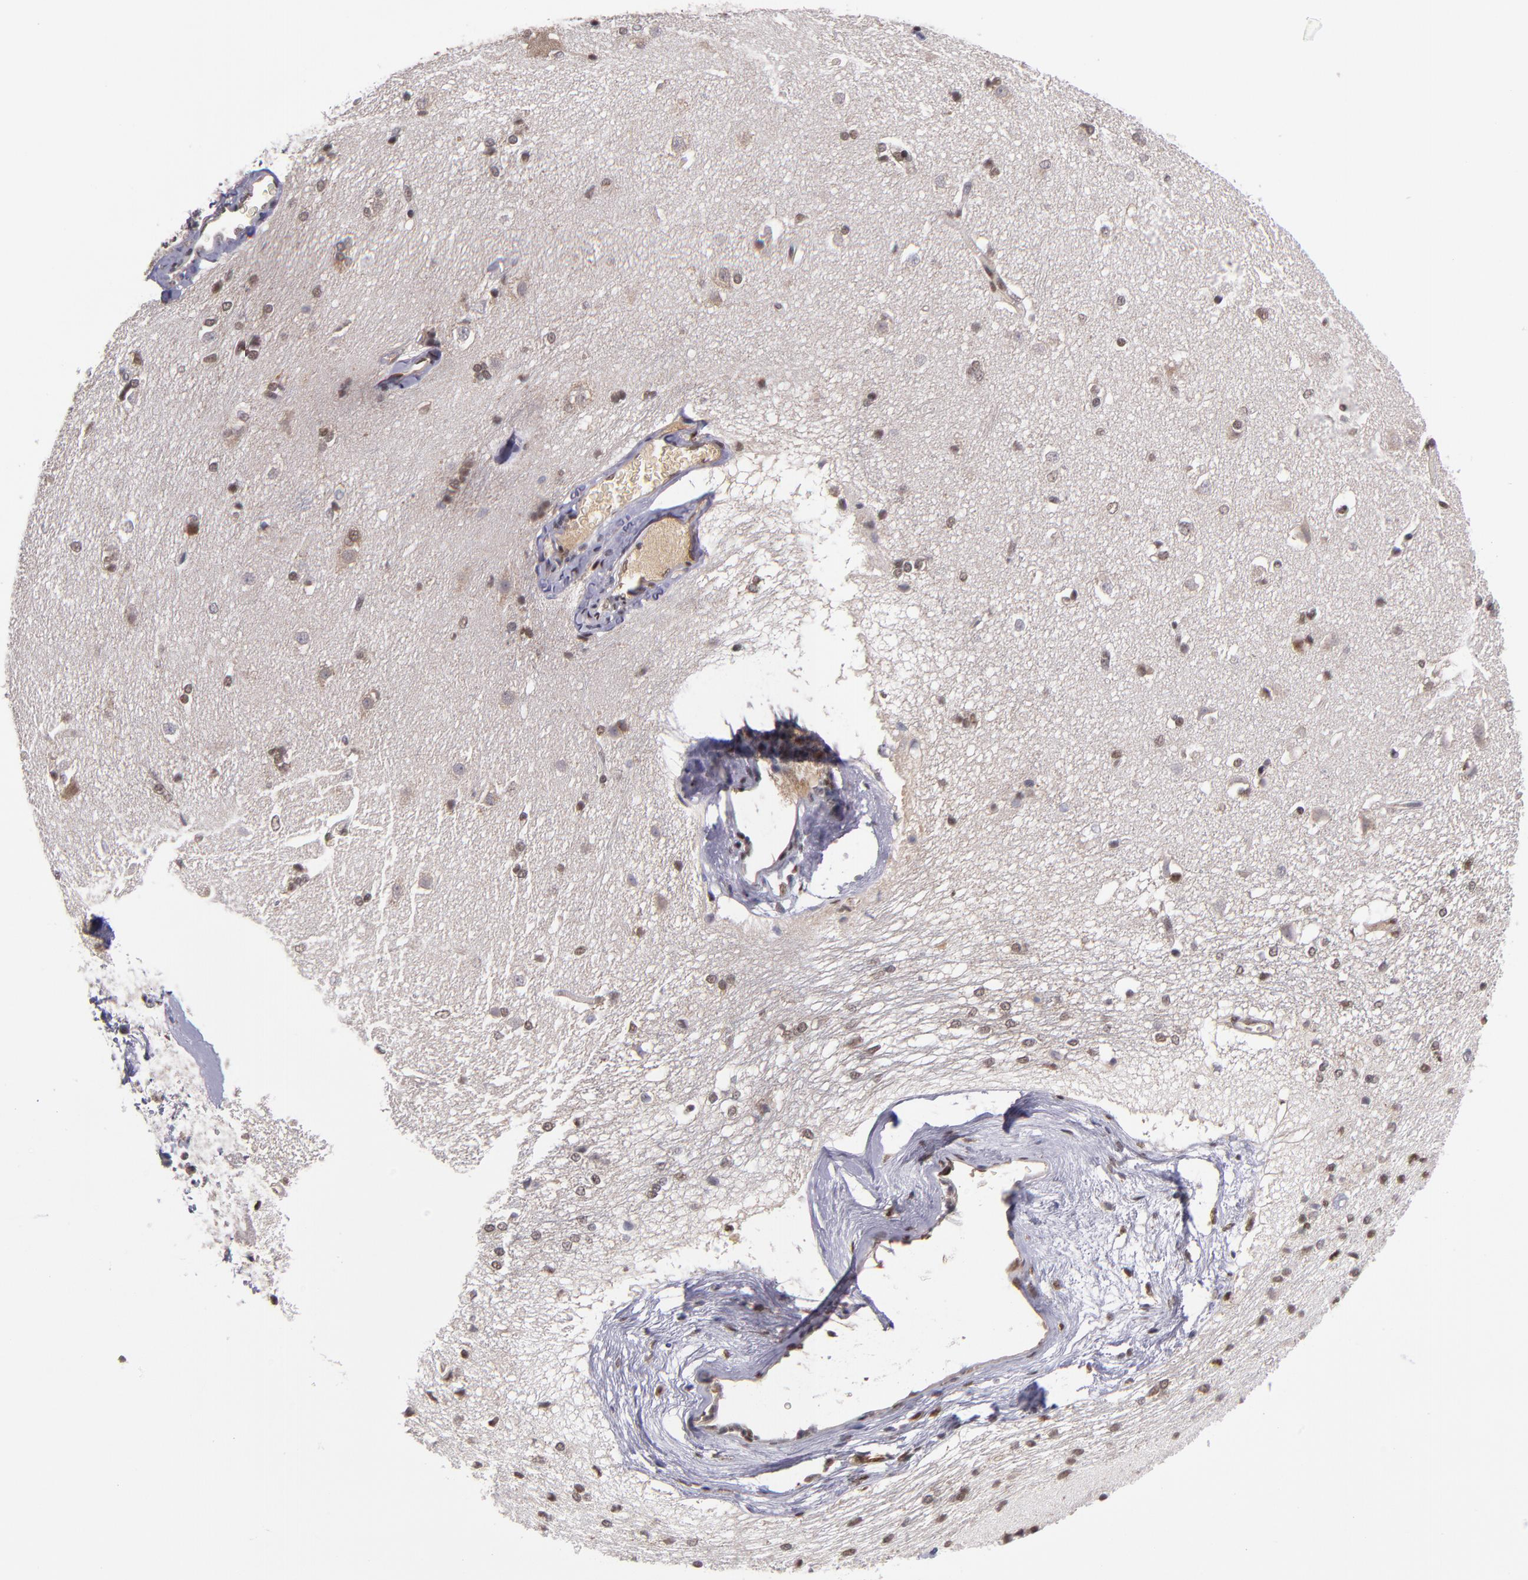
{"staining": {"intensity": "moderate", "quantity": "25%-75%", "location": "nuclear"}, "tissue": "caudate", "cell_type": "Glial cells", "image_type": "normal", "snomed": [{"axis": "morphology", "description": "Normal tissue, NOS"}, {"axis": "topography", "description": "Lateral ventricle wall"}], "caption": "Protein expression analysis of unremarkable human caudate reveals moderate nuclear expression in approximately 25%-75% of glial cells.", "gene": "EP300", "patient": {"sex": "female", "age": 19}}